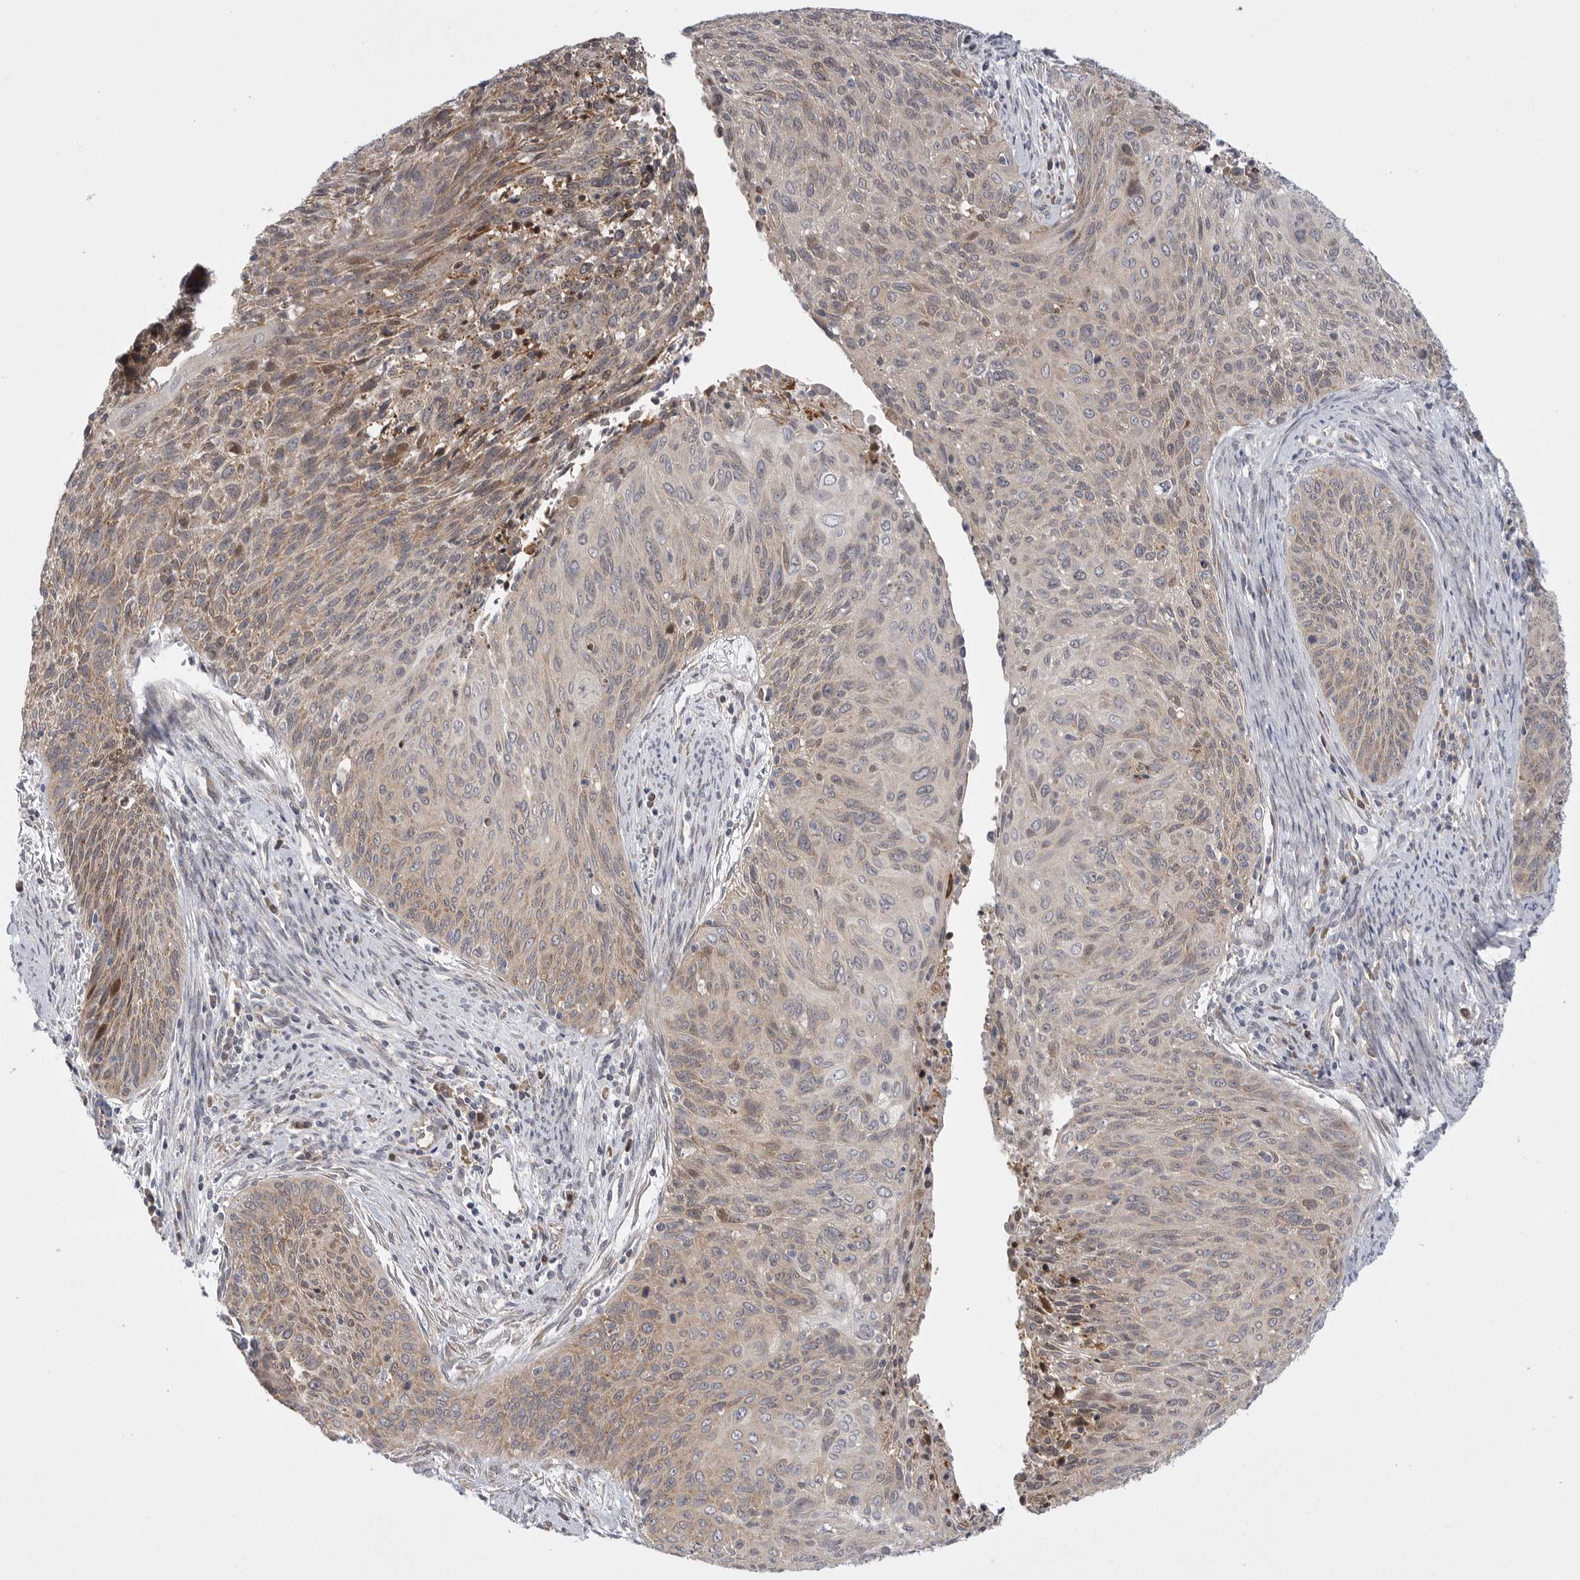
{"staining": {"intensity": "weak", "quantity": ">75%", "location": "cytoplasmic/membranous"}, "tissue": "cervical cancer", "cell_type": "Tumor cells", "image_type": "cancer", "snomed": [{"axis": "morphology", "description": "Squamous cell carcinoma, NOS"}, {"axis": "topography", "description": "Cervix"}], "caption": "Immunohistochemical staining of cervical squamous cell carcinoma demonstrates low levels of weak cytoplasmic/membranous protein expression in about >75% of tumor cells. The staining is performed using DAB (3,3'-diaminobenzidine) brown chromogen to label protein expression. The nuclei are counter-stained blue using hematoxylin.", "gene": "FBXO43", "patient": {"sex": "female", "age": 55}}